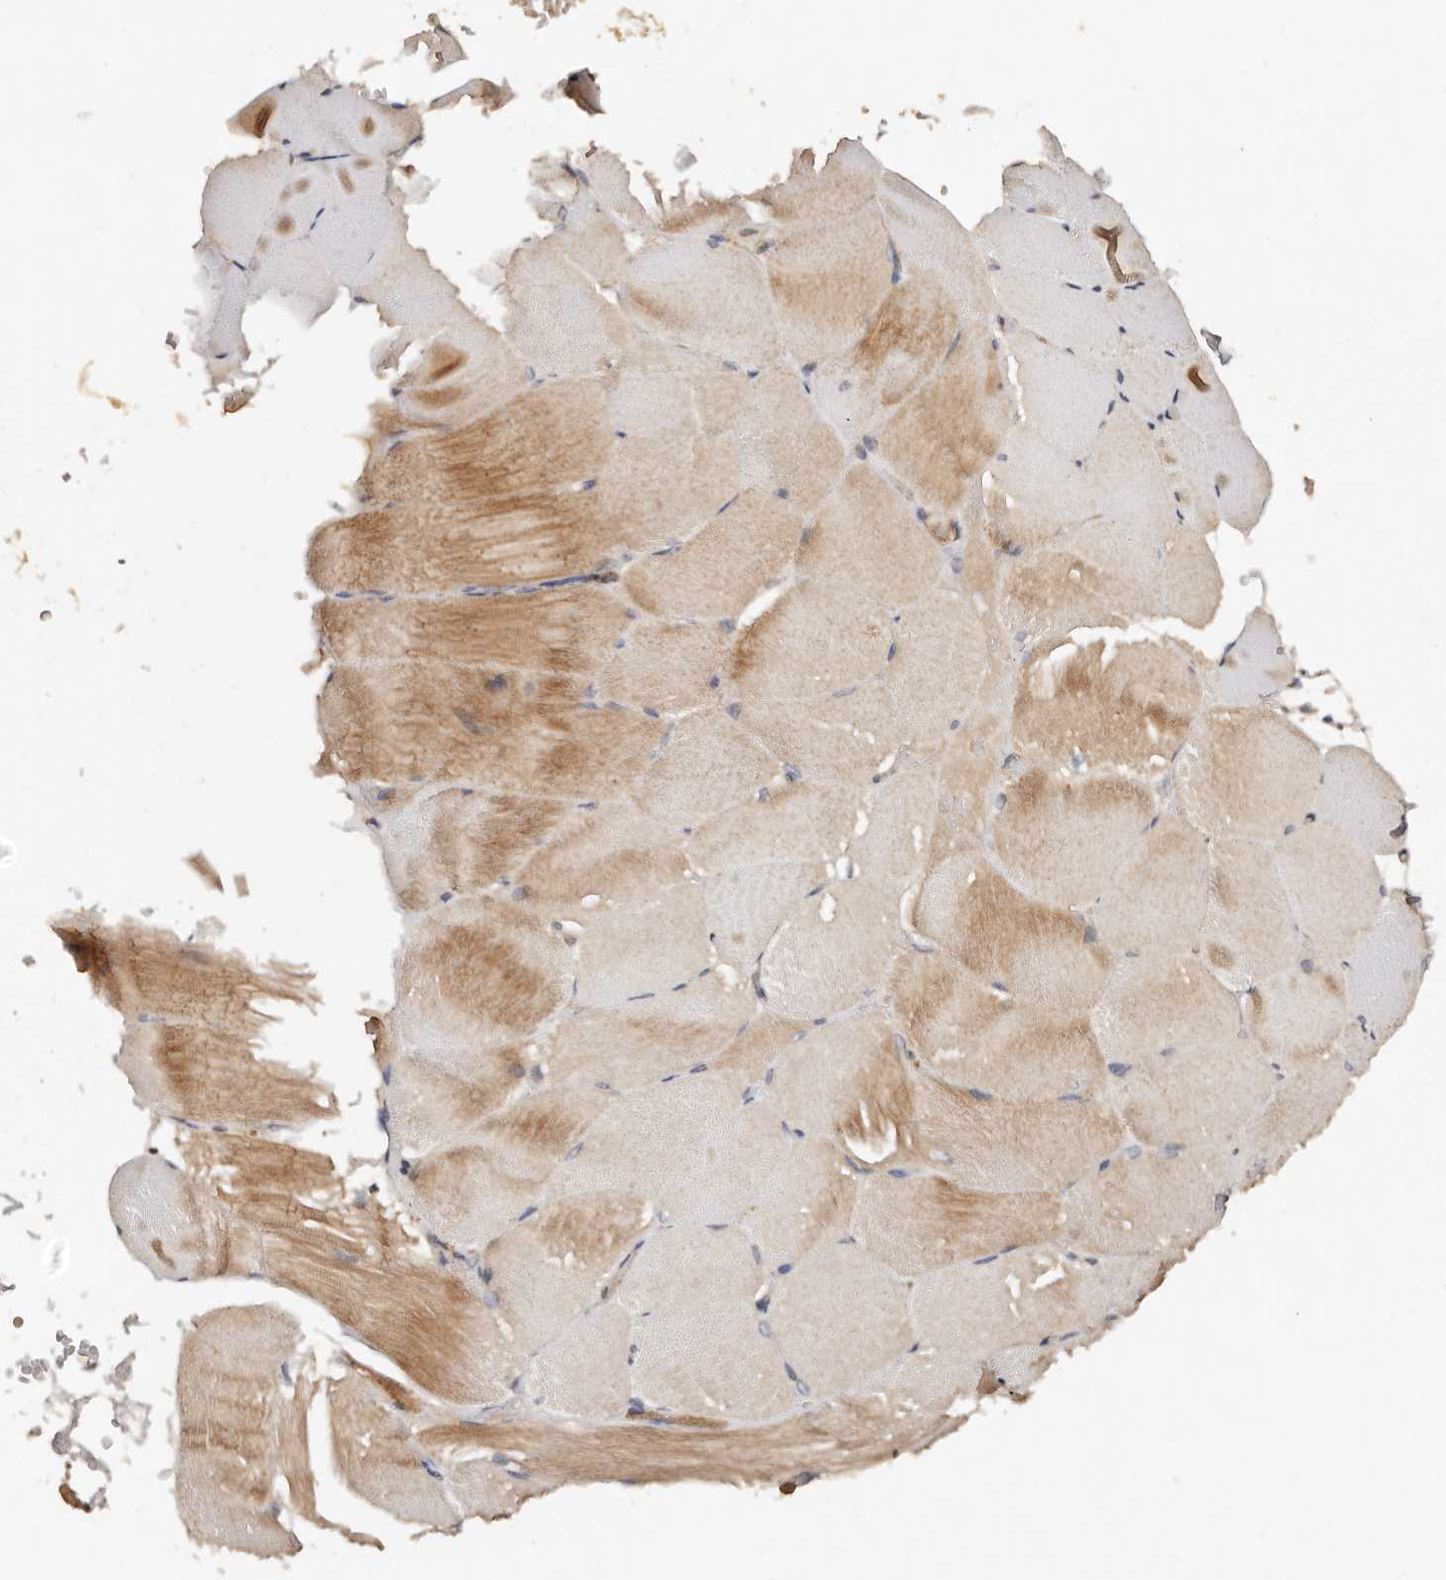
{"staining": {"intensity": "moderate", "quantity": "25%-75%", "location": "cytoplasmic/membranous"}, "tissue": "skeletal muscle", "cell_type": "Myocytes", "image_type": "normal", "snomed": [{"axis": "morphology", "description": "Normal tissue, NOS"}, {"axis": "topography", "description": "Skeletal muscle"}, {"axis": "topography", "description": "Parathyroid gland"}], "caption": "A high-resolution image shows immunohistochemistry (IHC) staining of benign skeletal muscle, which reveals moderate cytoplasmic/membranous expression in about 25%-75% of myocytes.", "gene": "DENND11", "patient": {"sex": "female", "age": 37}}